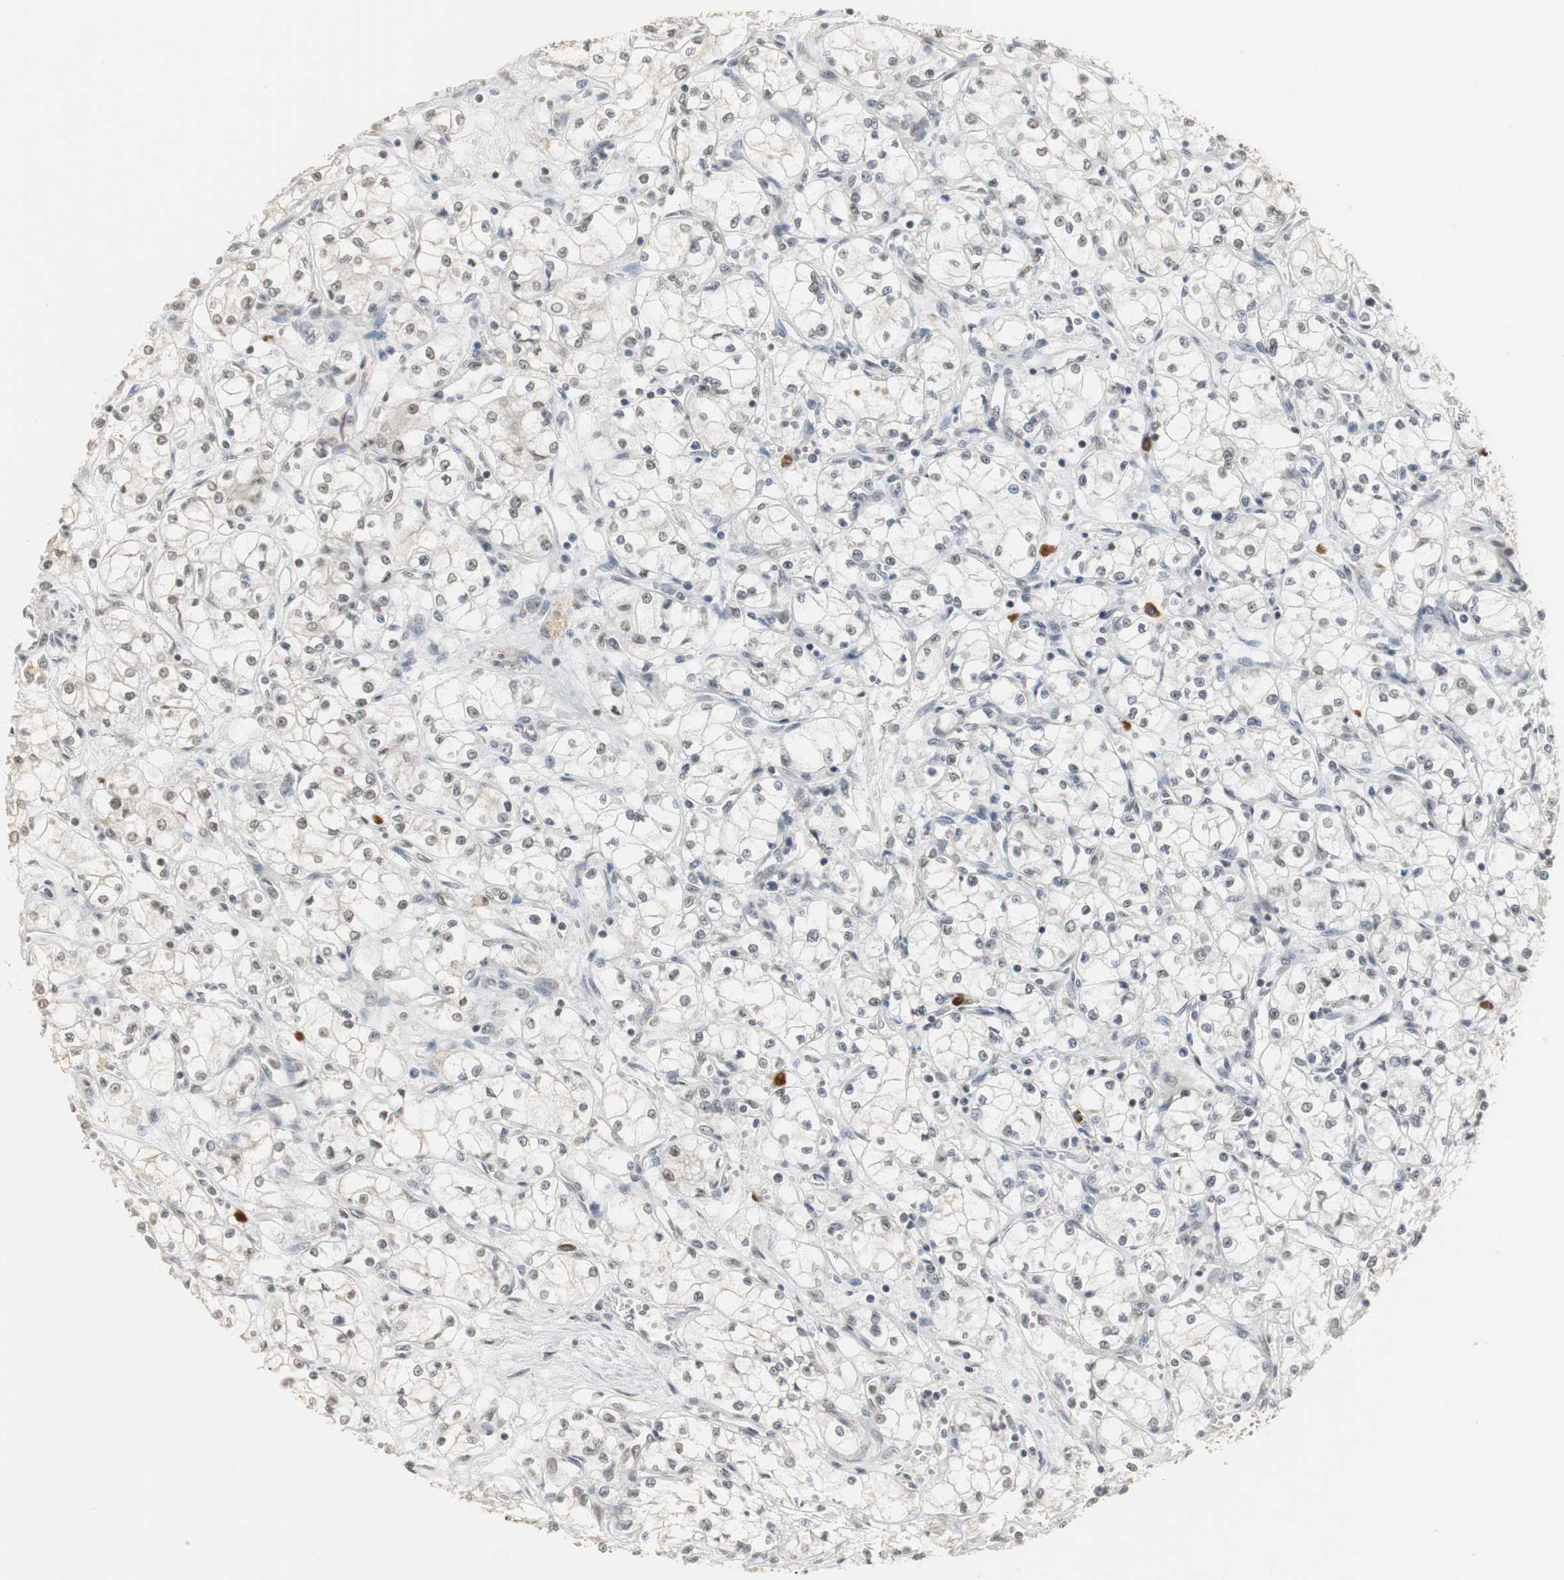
{"staining": {"intensity": "negative", "quantity": "none", "location": "none"}, "tissue": "renal cancer", "cell_type": "Tumor cells", "image_type": "cancer", "snomed": [{"axis": "morphology", "description": "Normal tissue, NOS"}, {"axis": "morphology", "description": "Adenocarcinoma, NOS"}, {"axis": "topography", "description": "Kidney"}], "caption": "Immunohistochemistry (IHC) of renal cancer (adenocarcinoma) displays no positivity in tumor cells.", "gene": "ELOA", "patient": {"sex": "male", "age": 59}}